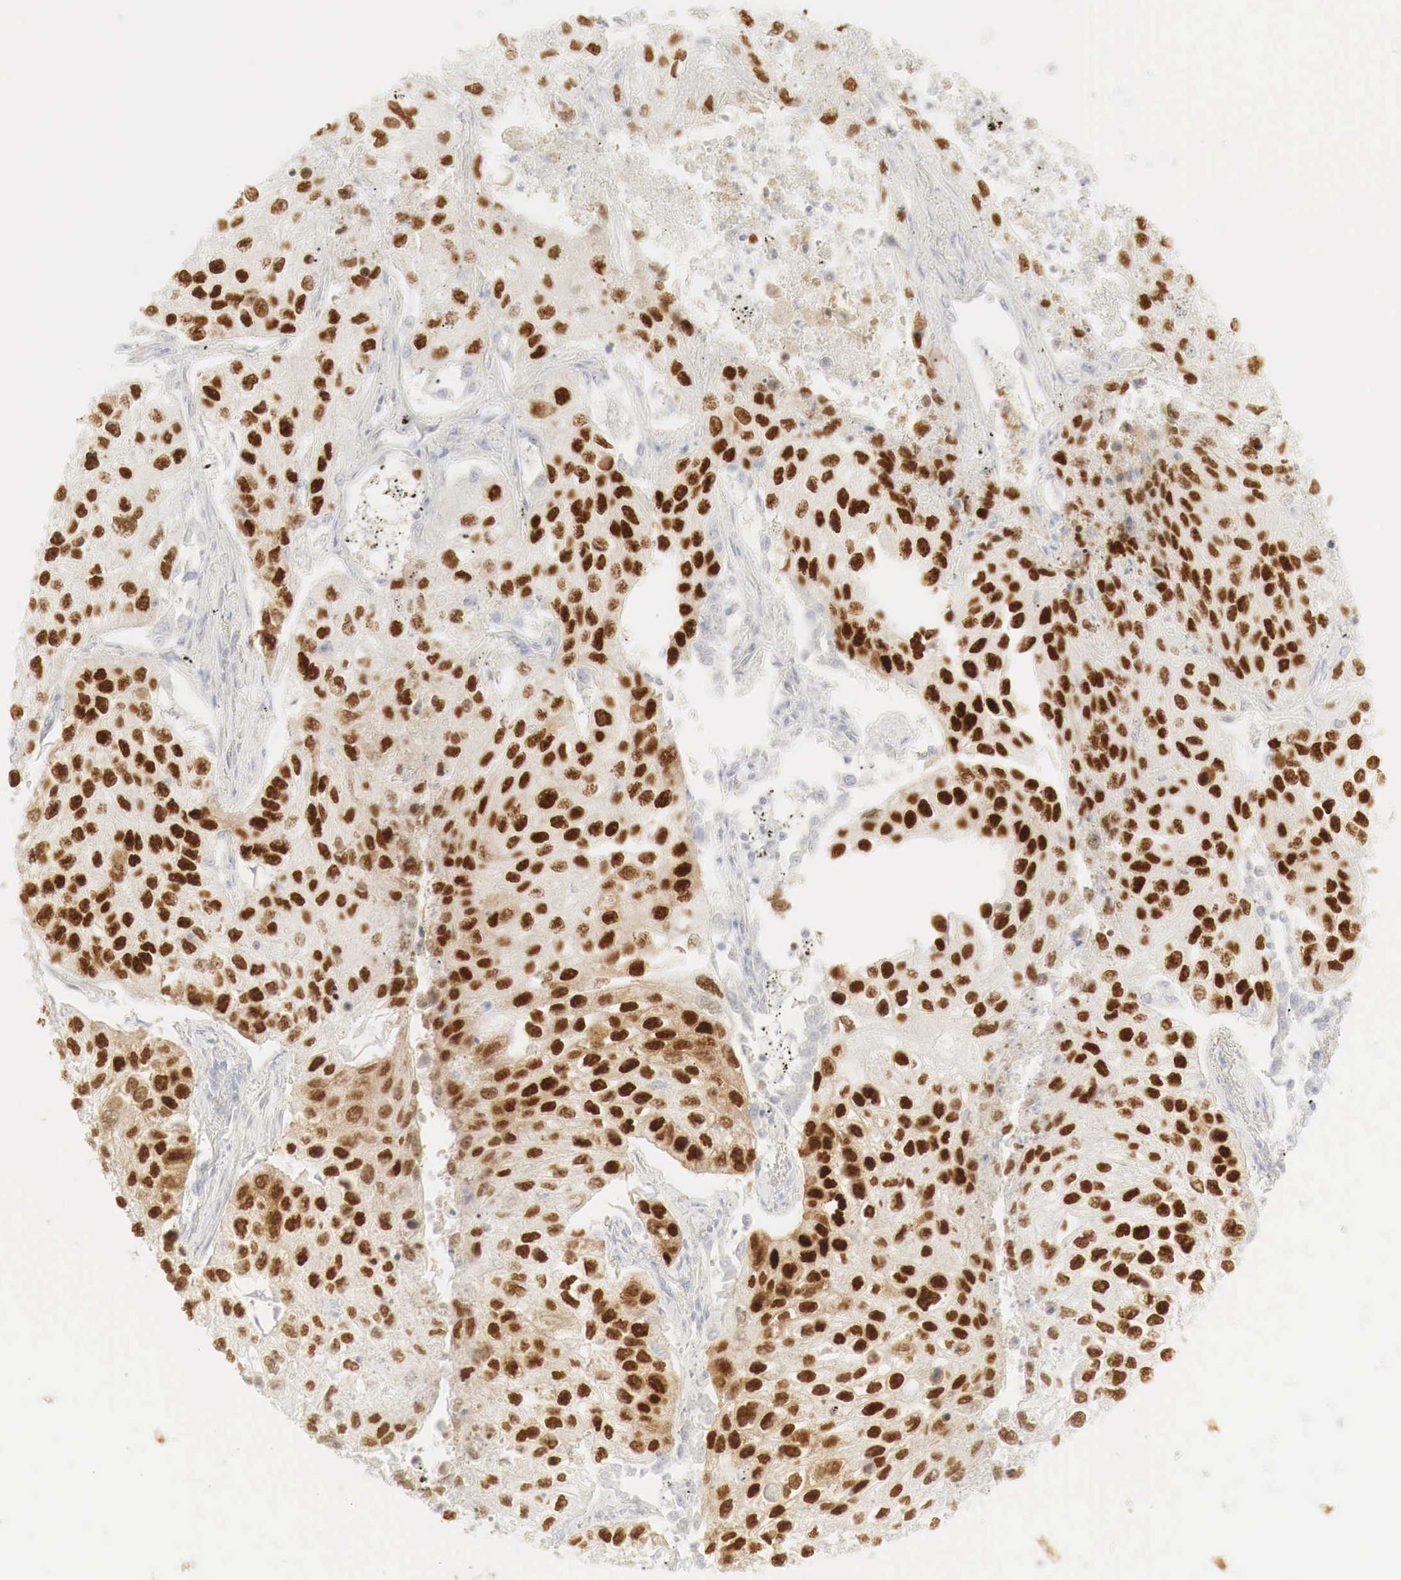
{"staining": {"intensity": "strong", "quantity": ">75%", "location": "nuclear"}, "tissue": "lung cancer", "cell_type": "Tumor cells", "image_type": "cancer", "snomed": [{"axis": "morphology", "description": "Squamous cell carcinoma, NOS"}, {"axis": "topography", "description": "Lung"}], "caption": "Lung cancer (squamous cell carcinoma) was stained to show a protein in brown. There is high levels of strong nuclear staining in approximately >75% of tumor cells.", "gene": "TP63", "patient": {"sex": "male", "age": 75}}